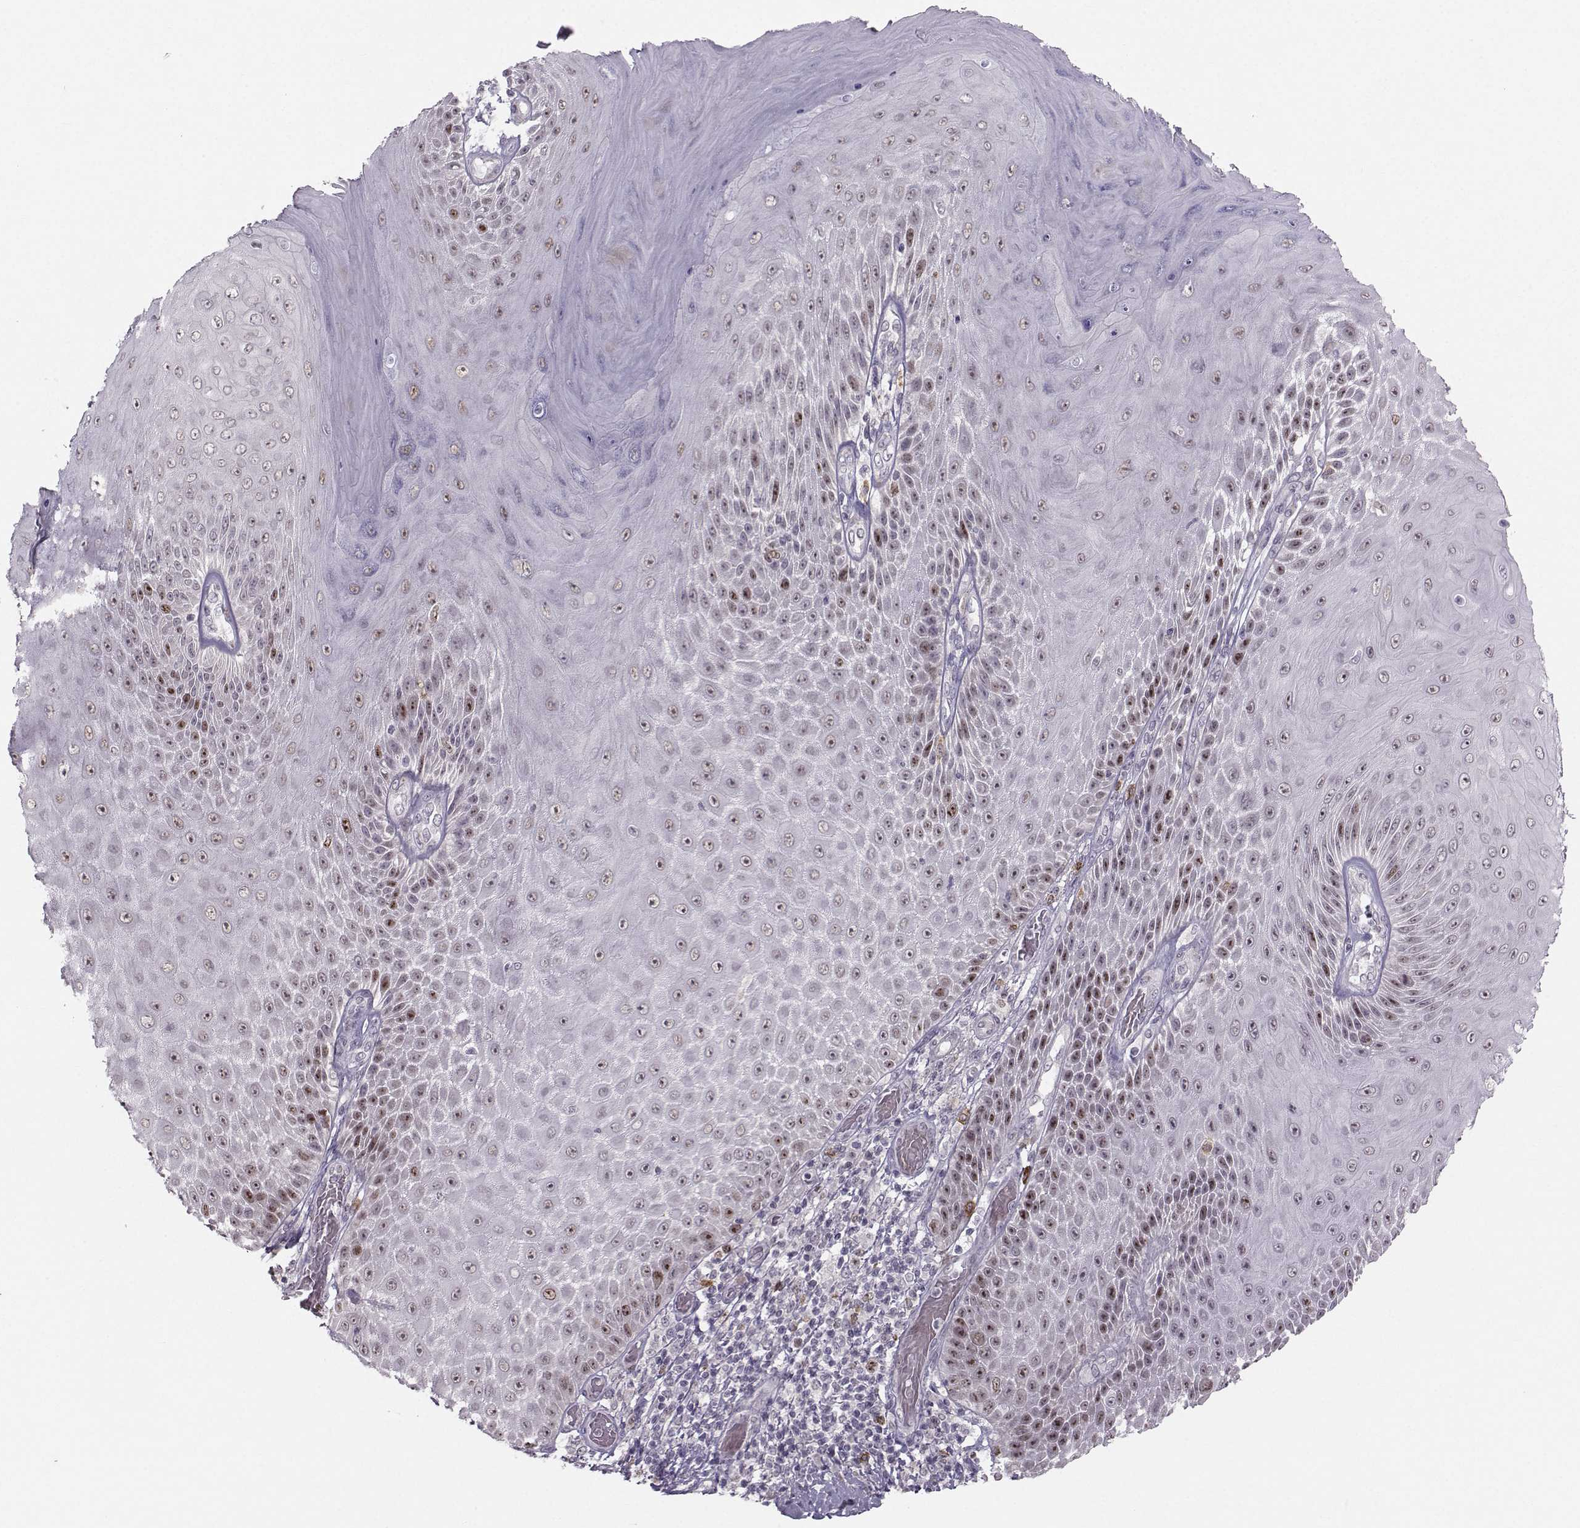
{"staining": {"intensity": "moderate", "quantity": "<25%", "location": "nuclear"}, "tissue": "skin cancer", "cell_type": "Tumor cells", "image_type": "cancer", "snomed": [{"axis": "morphology", "description": "Squamous cell carcinoma, NOS"}, {"axis": "topography", "description": "Skin"}], "caption": "The immunohistochemical stain labels moderate nuclear expression in tumor cells of skin cancer (squamous cell carcinoma) tissue.", "gene": "LRP8", "patient": {"sex": "male", "age": 62}}